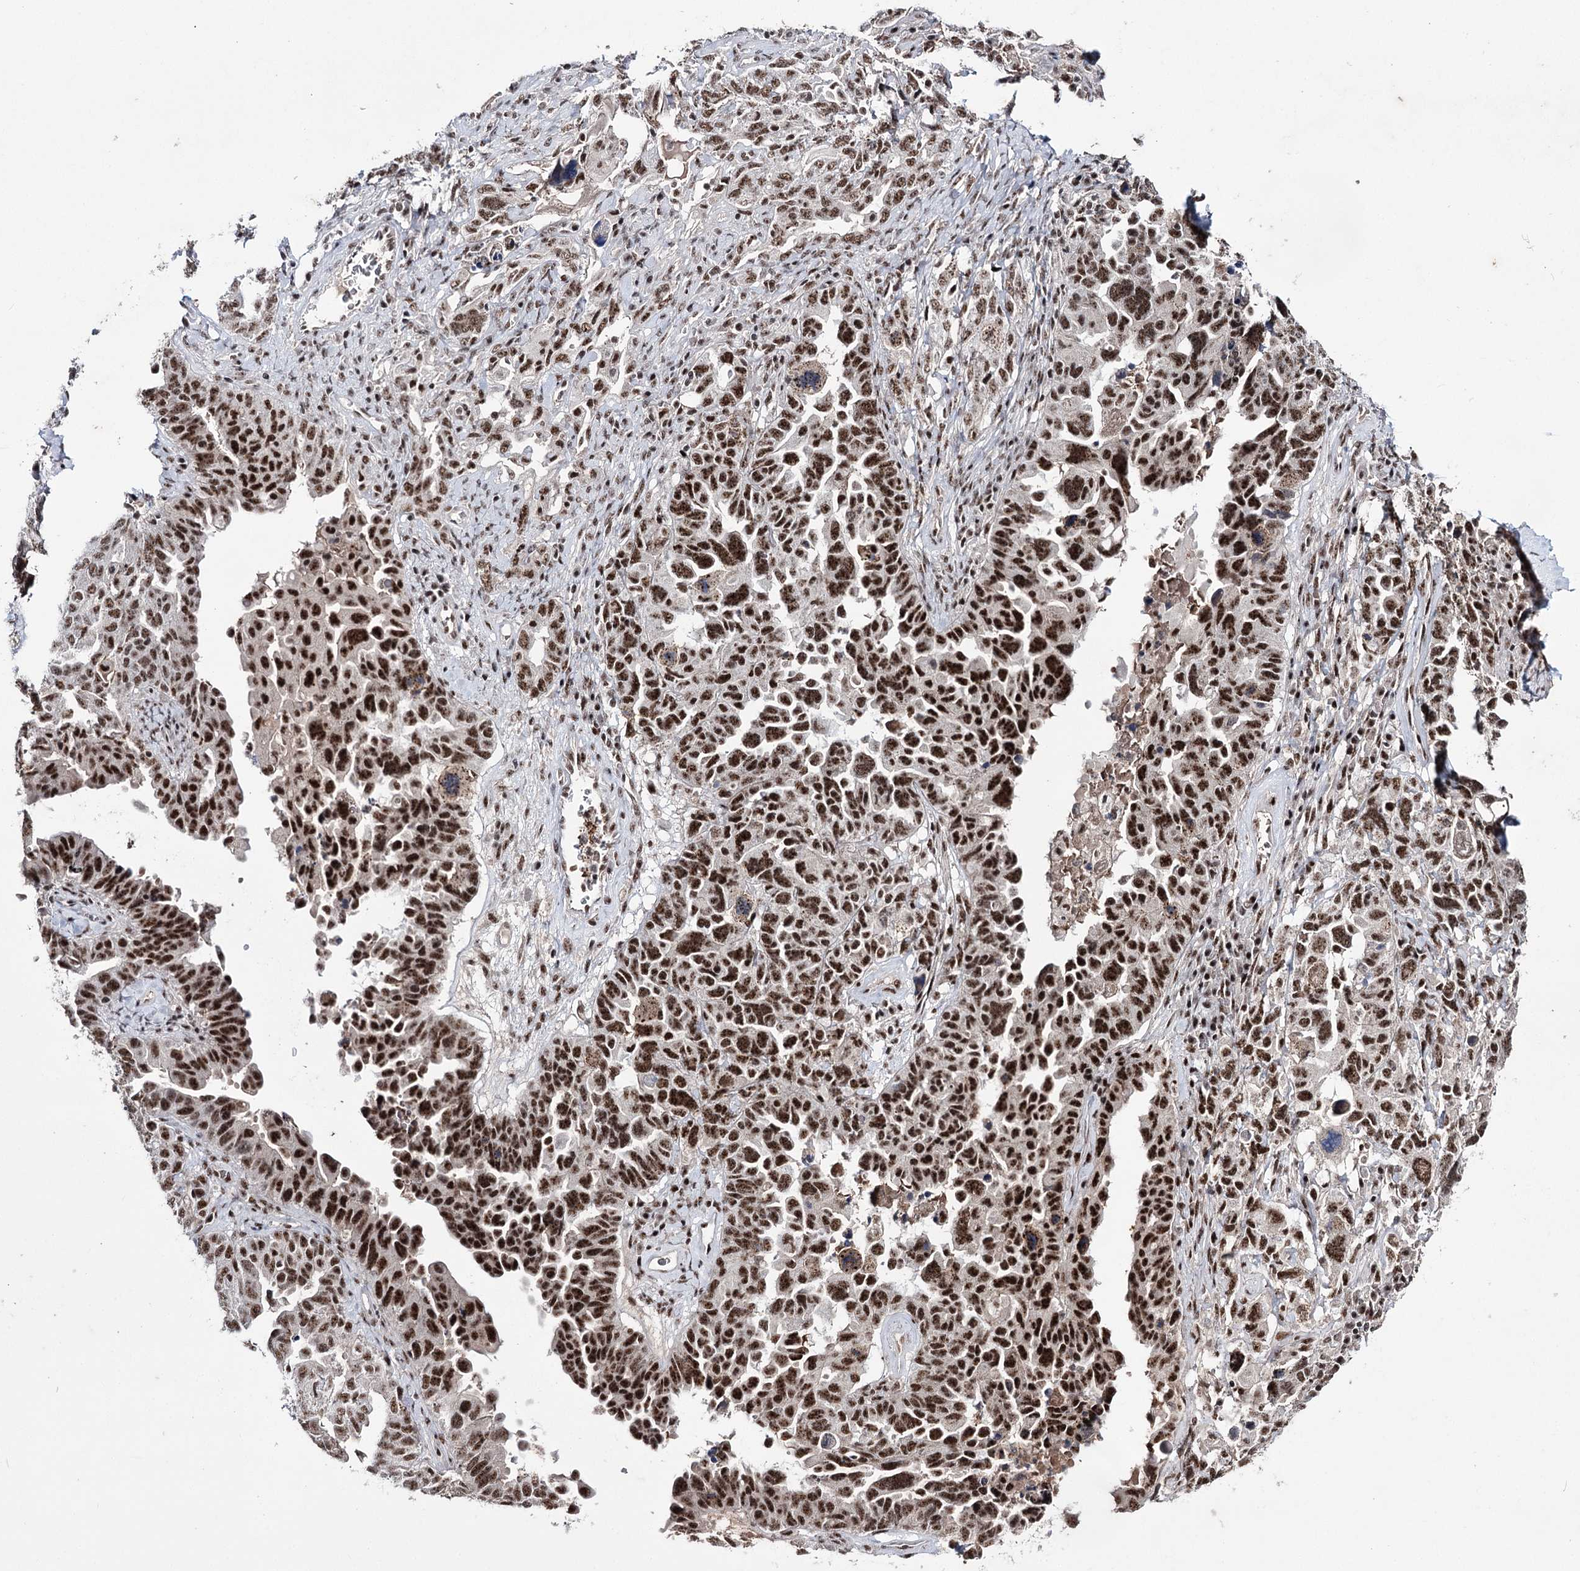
{"staining": {"intensity": "strong", "quantity": ">75%", "location": "nuclear"}, "tissue": "ovarian cancer", "cell_type": "Tumor cells", "image_type": "cancer", "snomed": [{"axis": "morphology", "description": "Carcinoma, endometroid"}, {"axis": "topography", "description": "Ovary"}], "caption": "Protein staining displays strong nuclear staining in approximately >75% of tumor cells in endometroid carcinoma (ovarian).", "gene": "PRPF40A", "patient": {"sex": "female", "age": 62}}